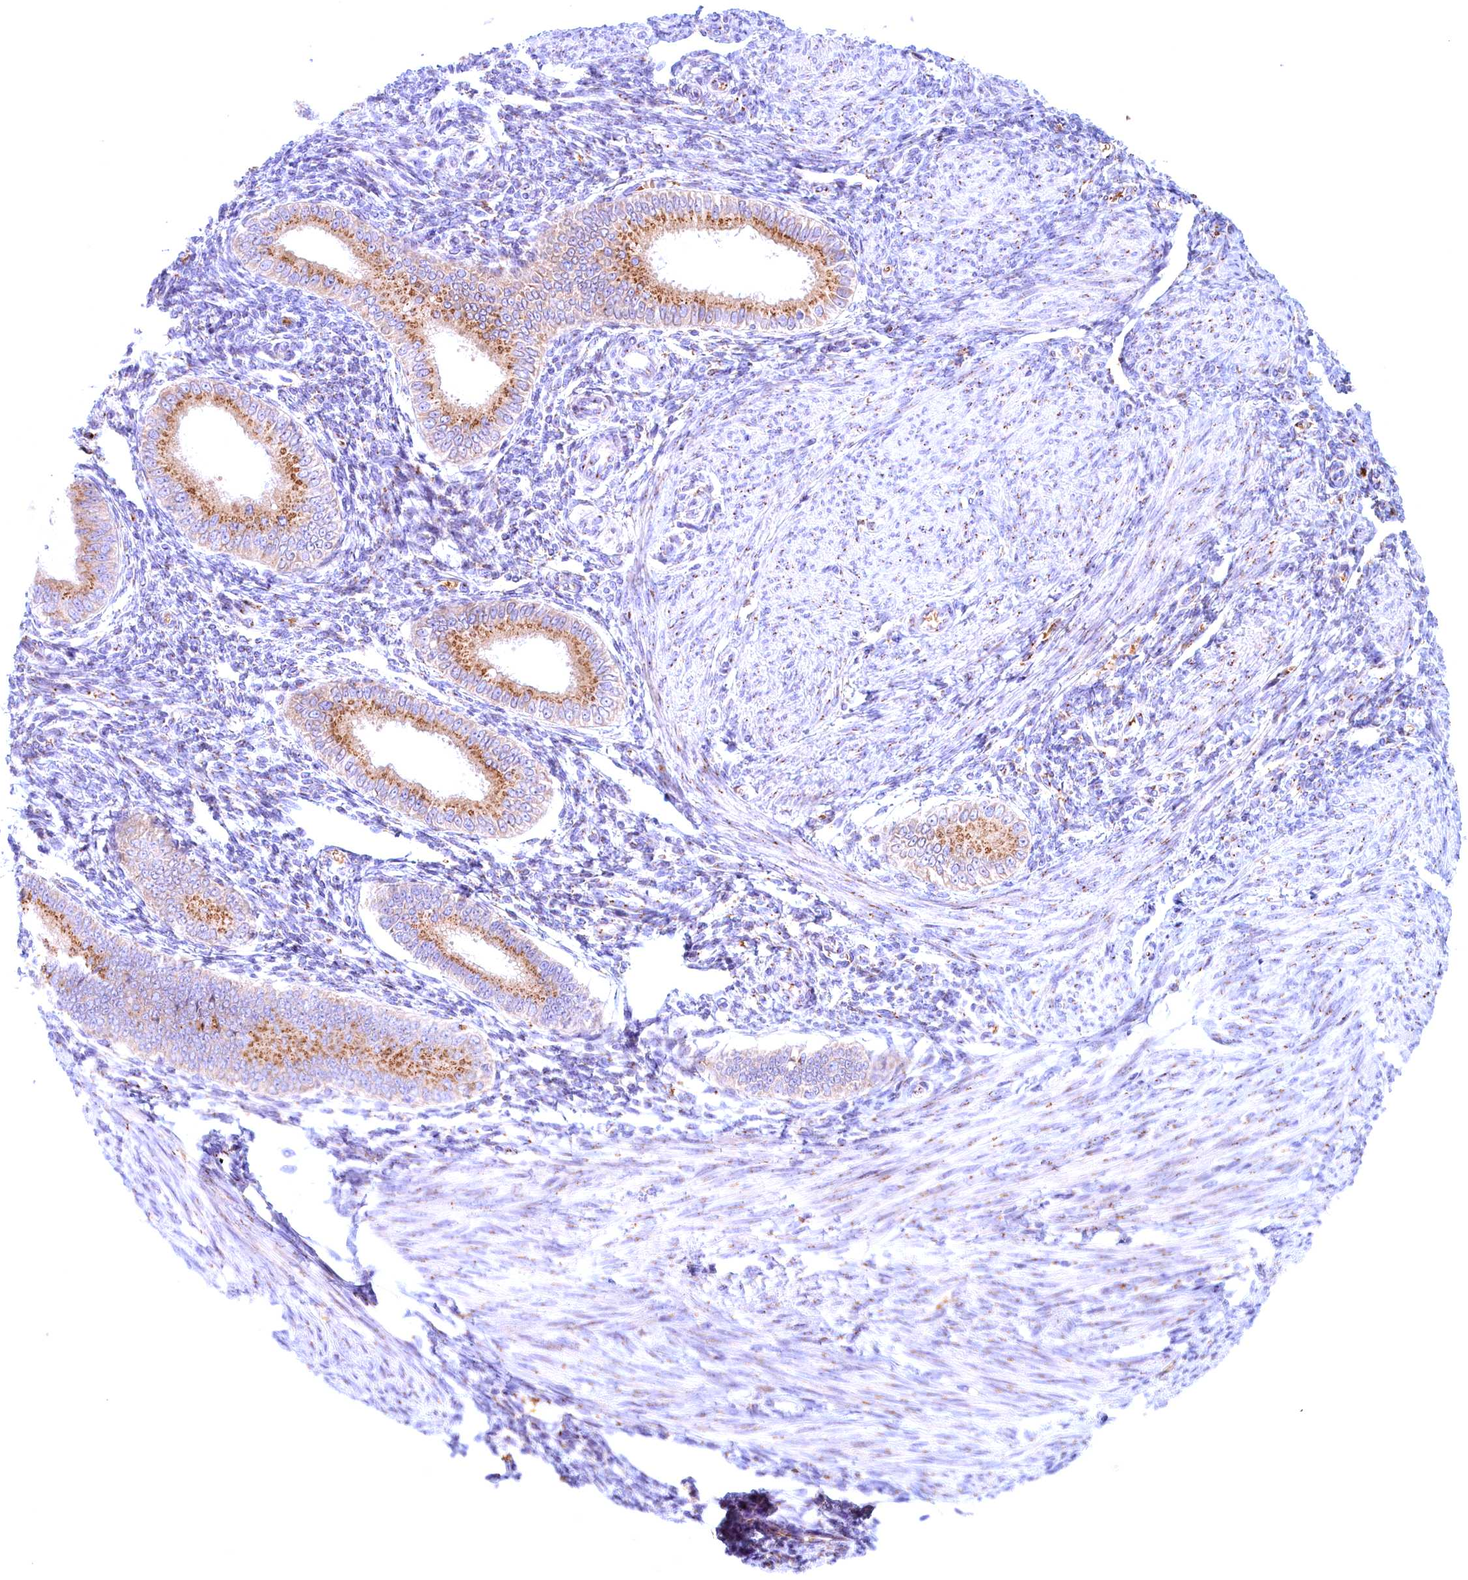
{"staining": {"intensity": "negative", "quantity": "none", "location": "none"}, "tissue": "endometrium", "cell_type": "Cells in endometrial stroma", "image_type": "normal", "snomed": [{"axis": "morphology", "description": "Normal tissue, NOS"}, {"axis": "topography", "description": "Uterus"}, {"axis": "topography", "description": "Endometrium"}], "caption": "Immunohistochemistry of benign endometrium displays no expression in cells in endometrial stroma. (DAB IHC visualized using brightfield microscopy, high magnification).", "gene": "BLVRB", "patient": {"sex": "female", "age": 48}}